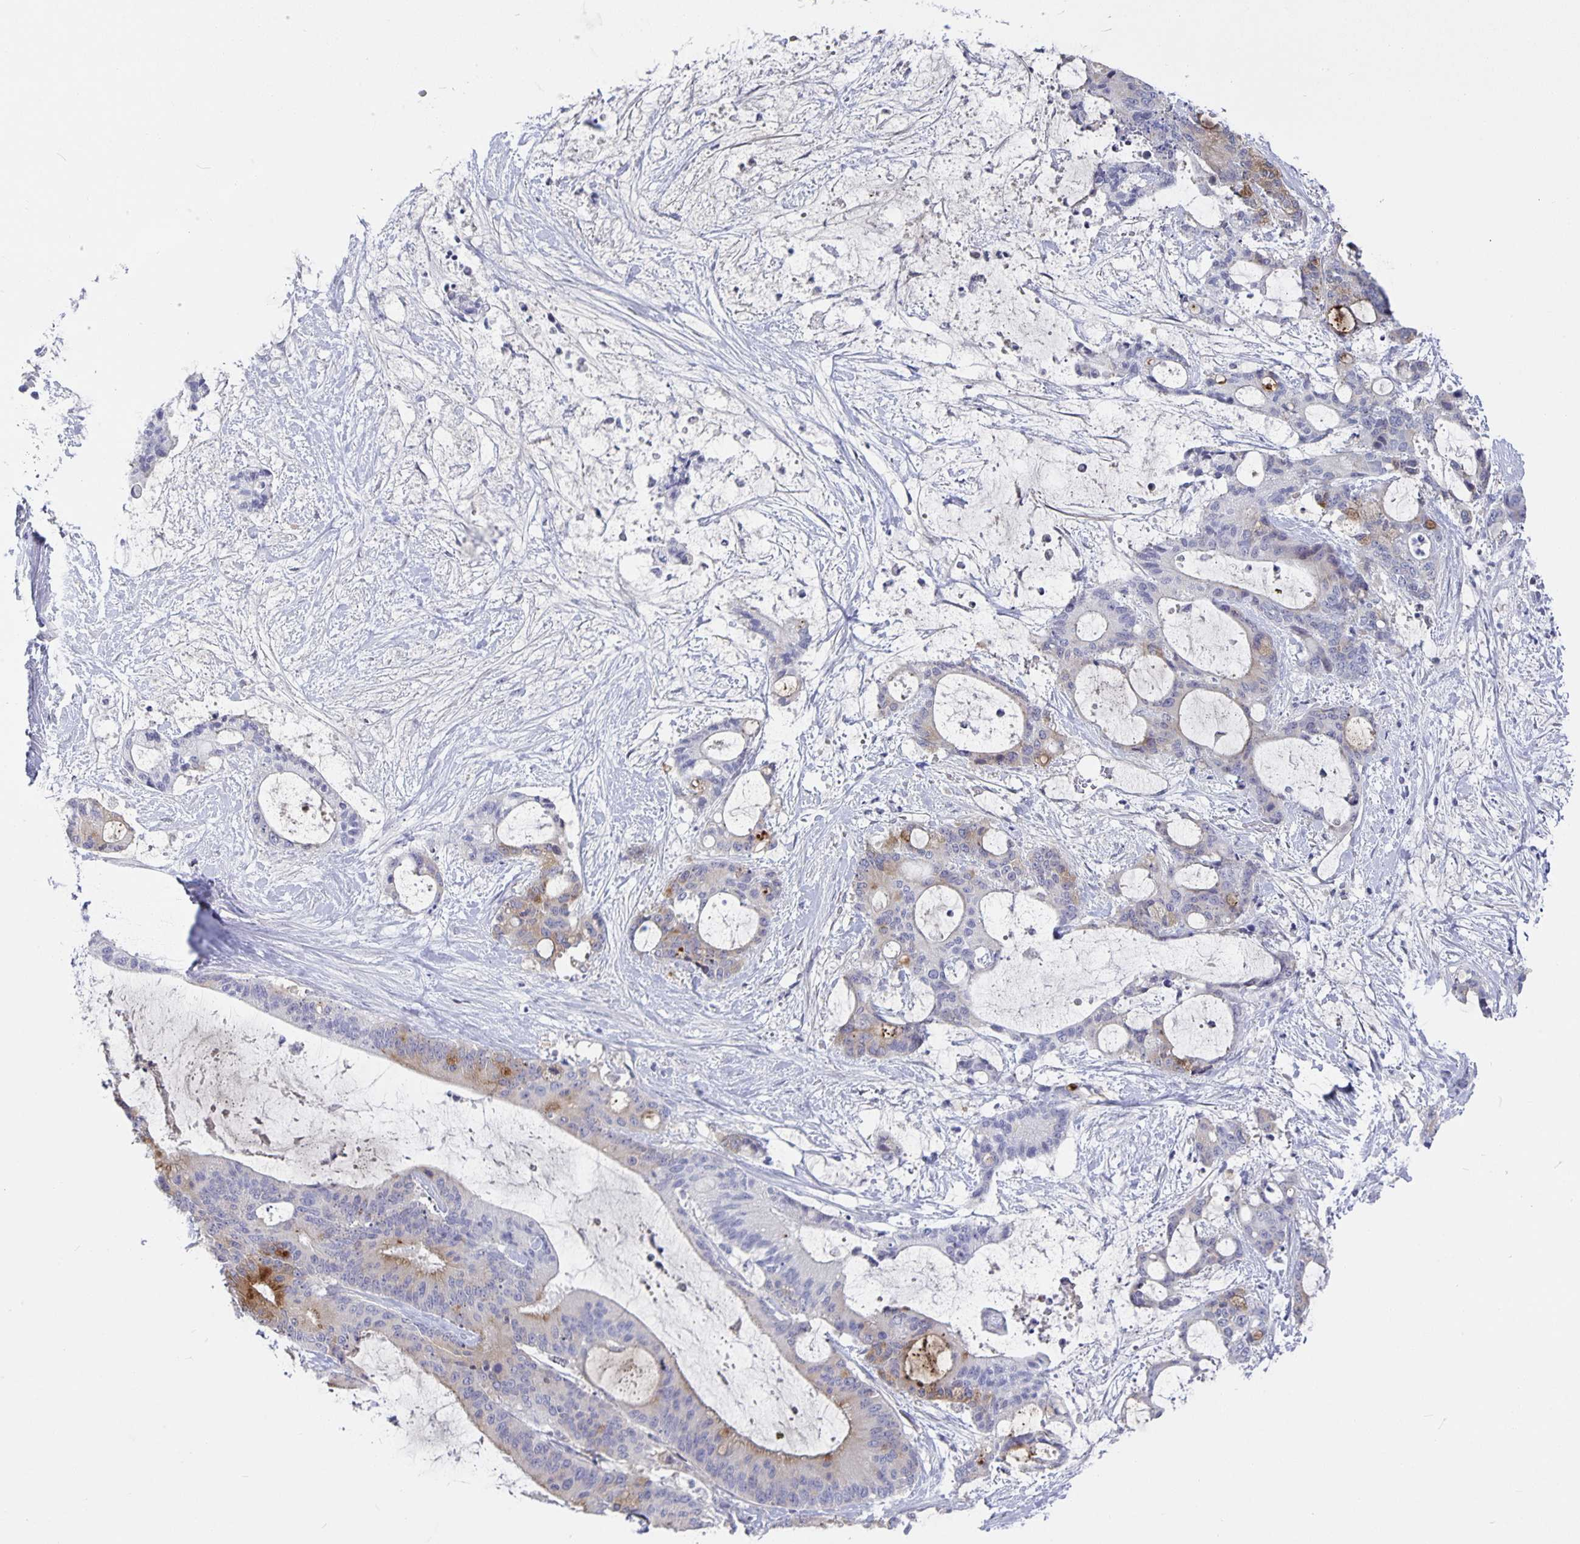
{"staining": {"intensity": "moderate", "quantity": "<25%", "location": "cytoplasmic/membranous"}, "tissue": "liver cancer", "cell_type": "Tumor cells", "image_type": "cancer", "snomed": [{"axis": "morphology", "description": "Normal tissue, NOS"}, {"axis": "morphology", "description": "Cholangiocarcinoma"}, {"axis": "topography", "description": "Liver"}, {"axis": "topography", "description": "Peripheral nerve tissue"}], "caption": "Immunohistochemical staining of human liver cholangiocarcinoma demonstrates low levels of moderate cytoplasmic/membranous protein staining in about <25% of tumor cells.", "gene": "OLIG2", "patient": {"sex": "female", "age": 73}}